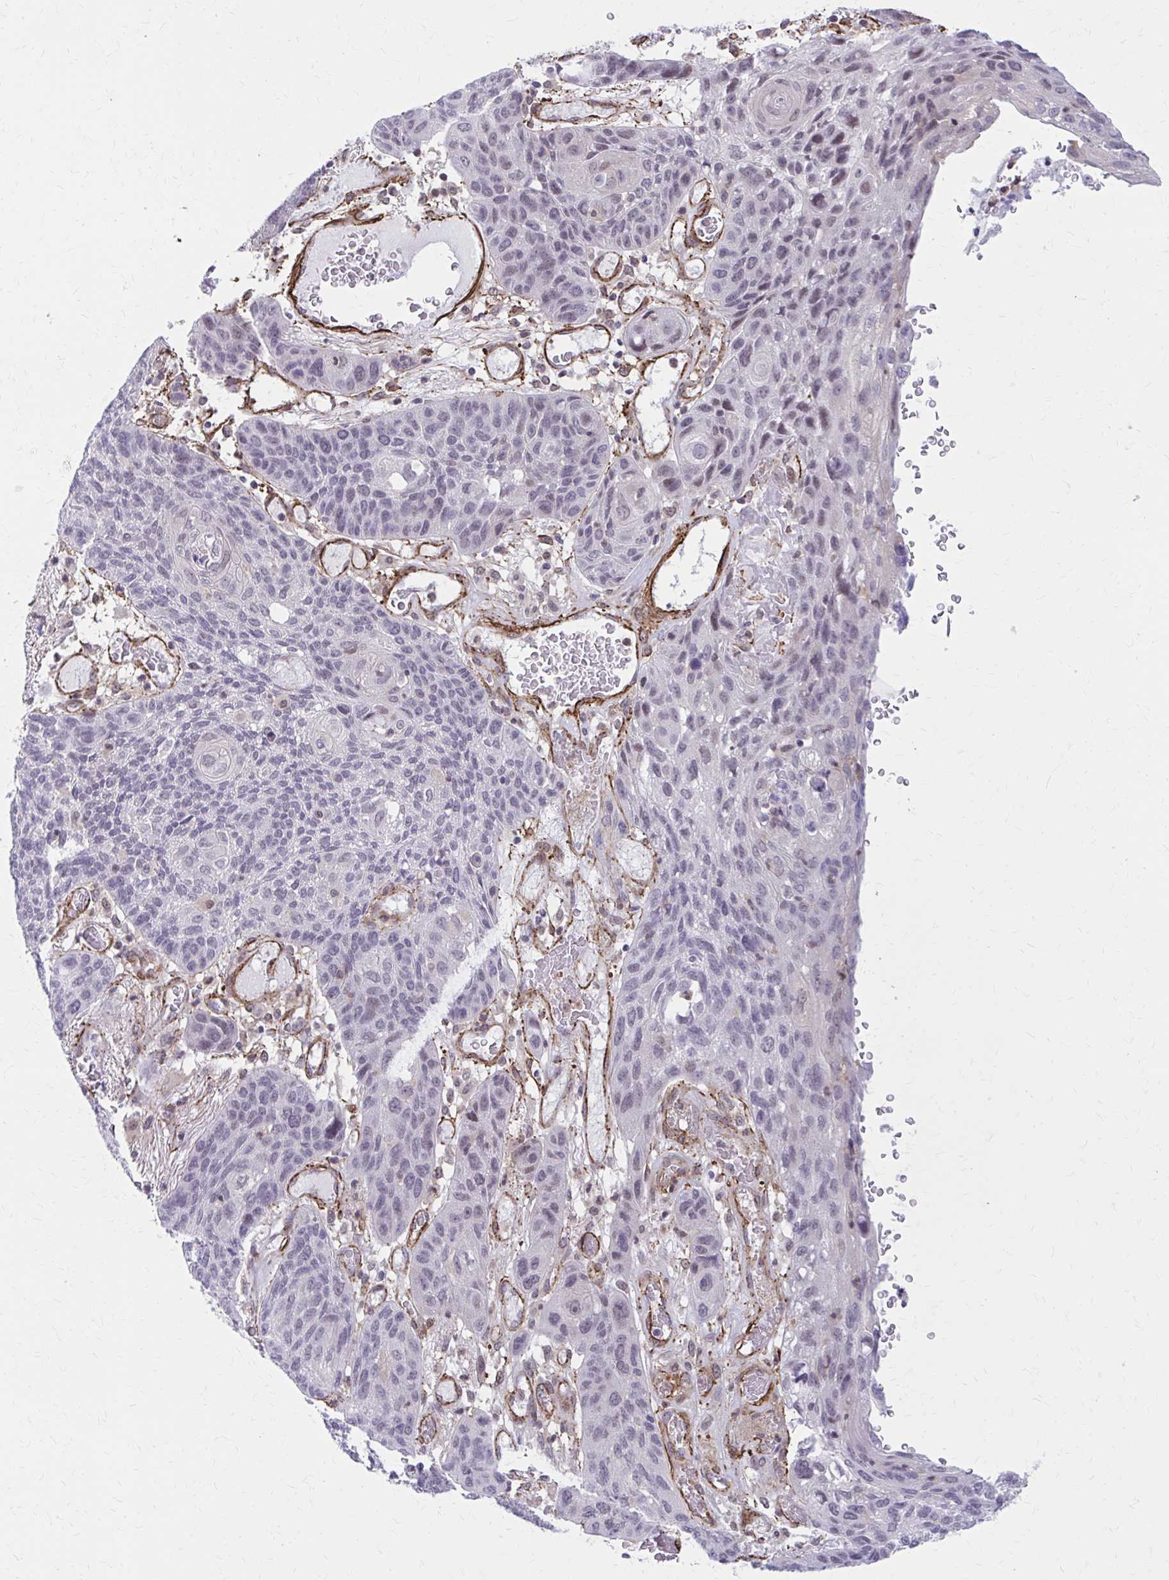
{"staining": {"intensity": "negative", "quantity": "none", "location": "none"}, "tissue": "lung cancer", "cell_type": "Tumor cells", "image_type": "cancer", "snomed": [{"axis": "morphology", "description": "Squamous cell carcinoma, NOS"}, {"axis": "morphology", "description": "Squamous cell carcinoma, metastatic, NOS"}, {"axis": "topography", "description": "Lymph node"}, {"axis": "topography", "description": "Lung"}], "caption": "Tumor cells show no significant staining in lung metastatic squamous cell carcinoma.", "gene": "NRBF2", "patient": {"sex": "male", "age": 41}}